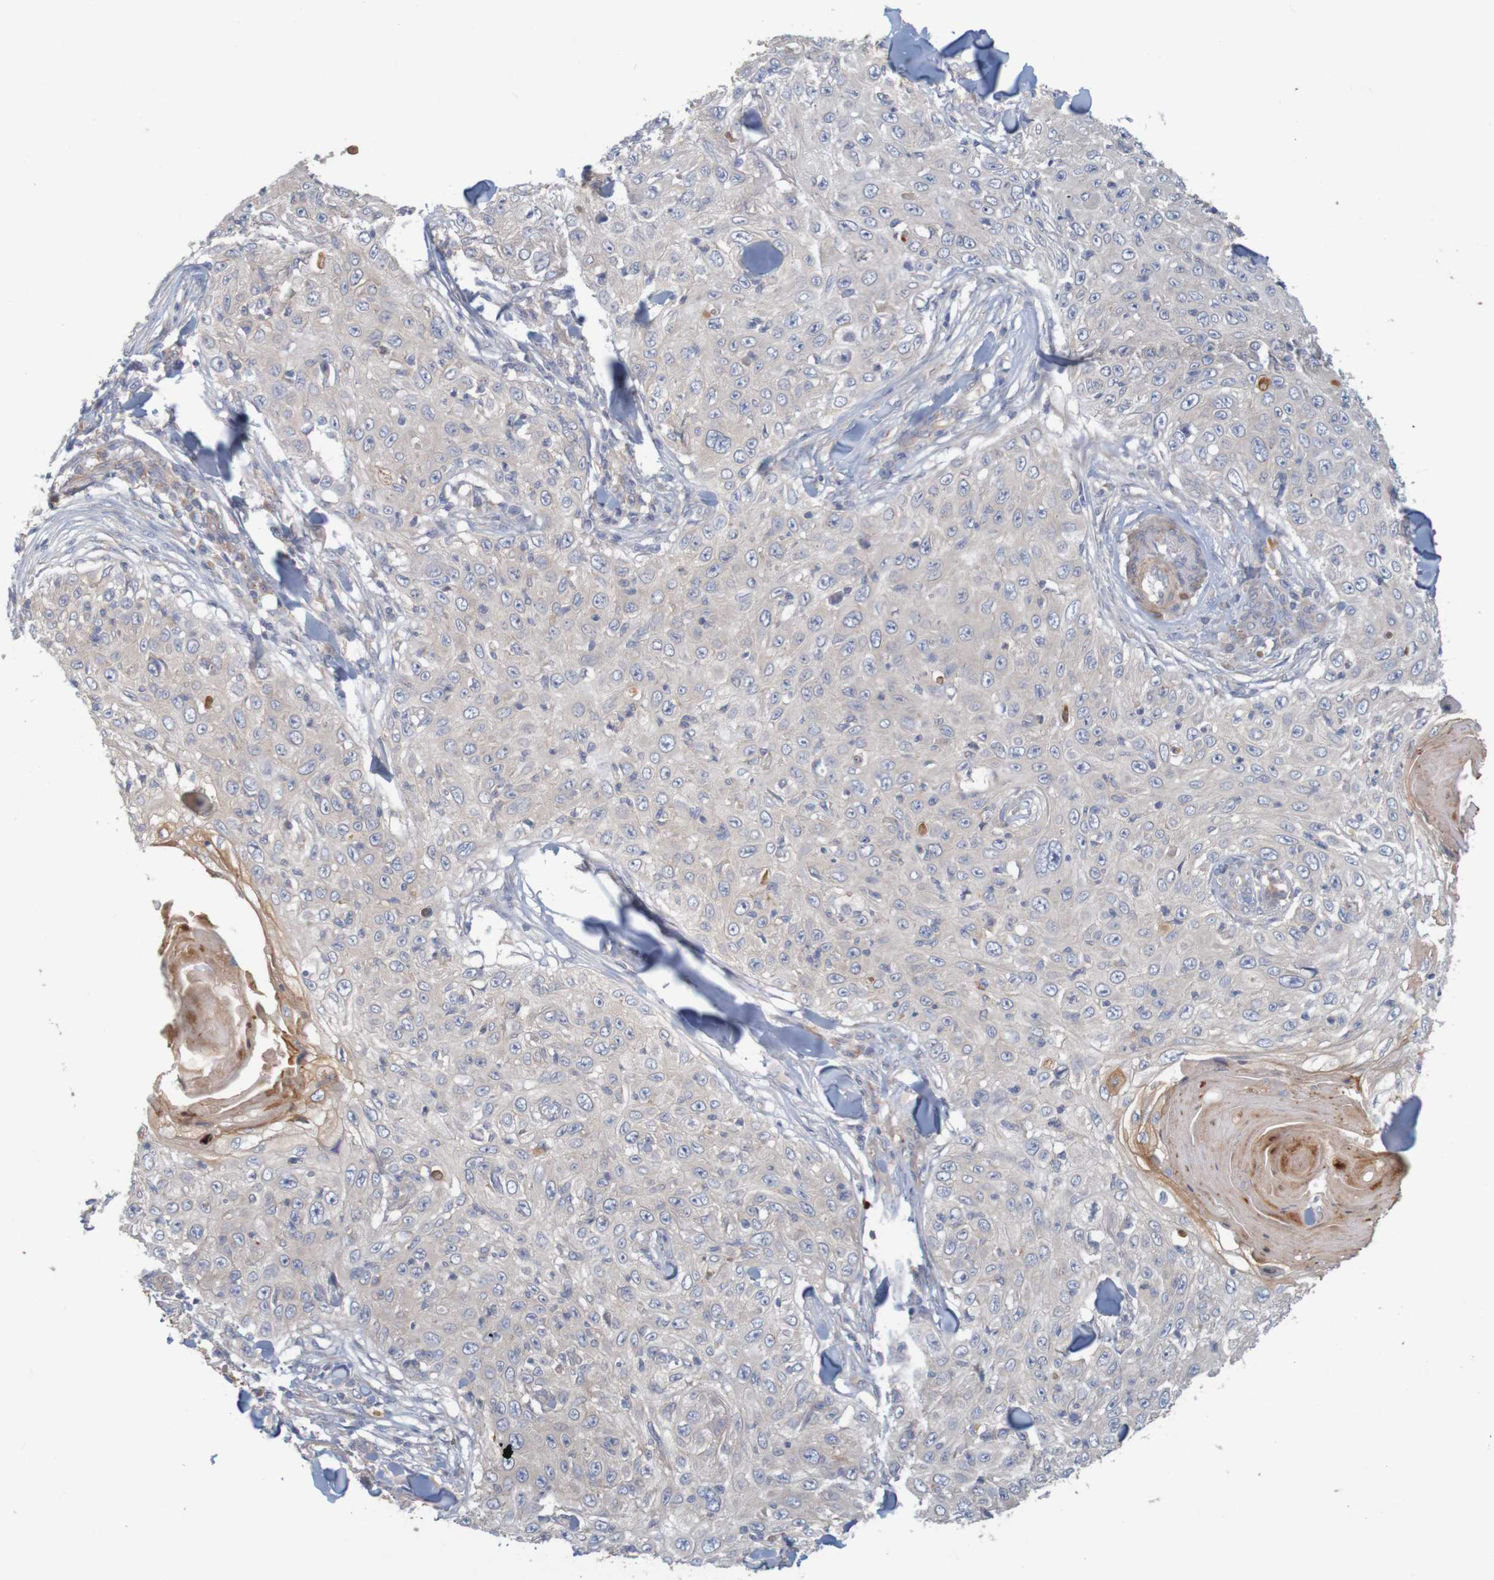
{"staining": {"intensity": "weak", "quantity": "<25%", "location": "cytoplasmic/membranous"}, "tissue": "skin cancer", "cell_type": "Tumor cells", "image_type": "cancer", "snomed": [{"axis": "morphology", "description": "Squamous cell carcinoma, NOS"}, {"axis": "topography", "description": "Skin"}], "caption": "IHC of human skin squamous cell carcinoma shows no staining in tumor cells.", "gene": "KRT23", "patient": {"sex": "male", "age": 86}}